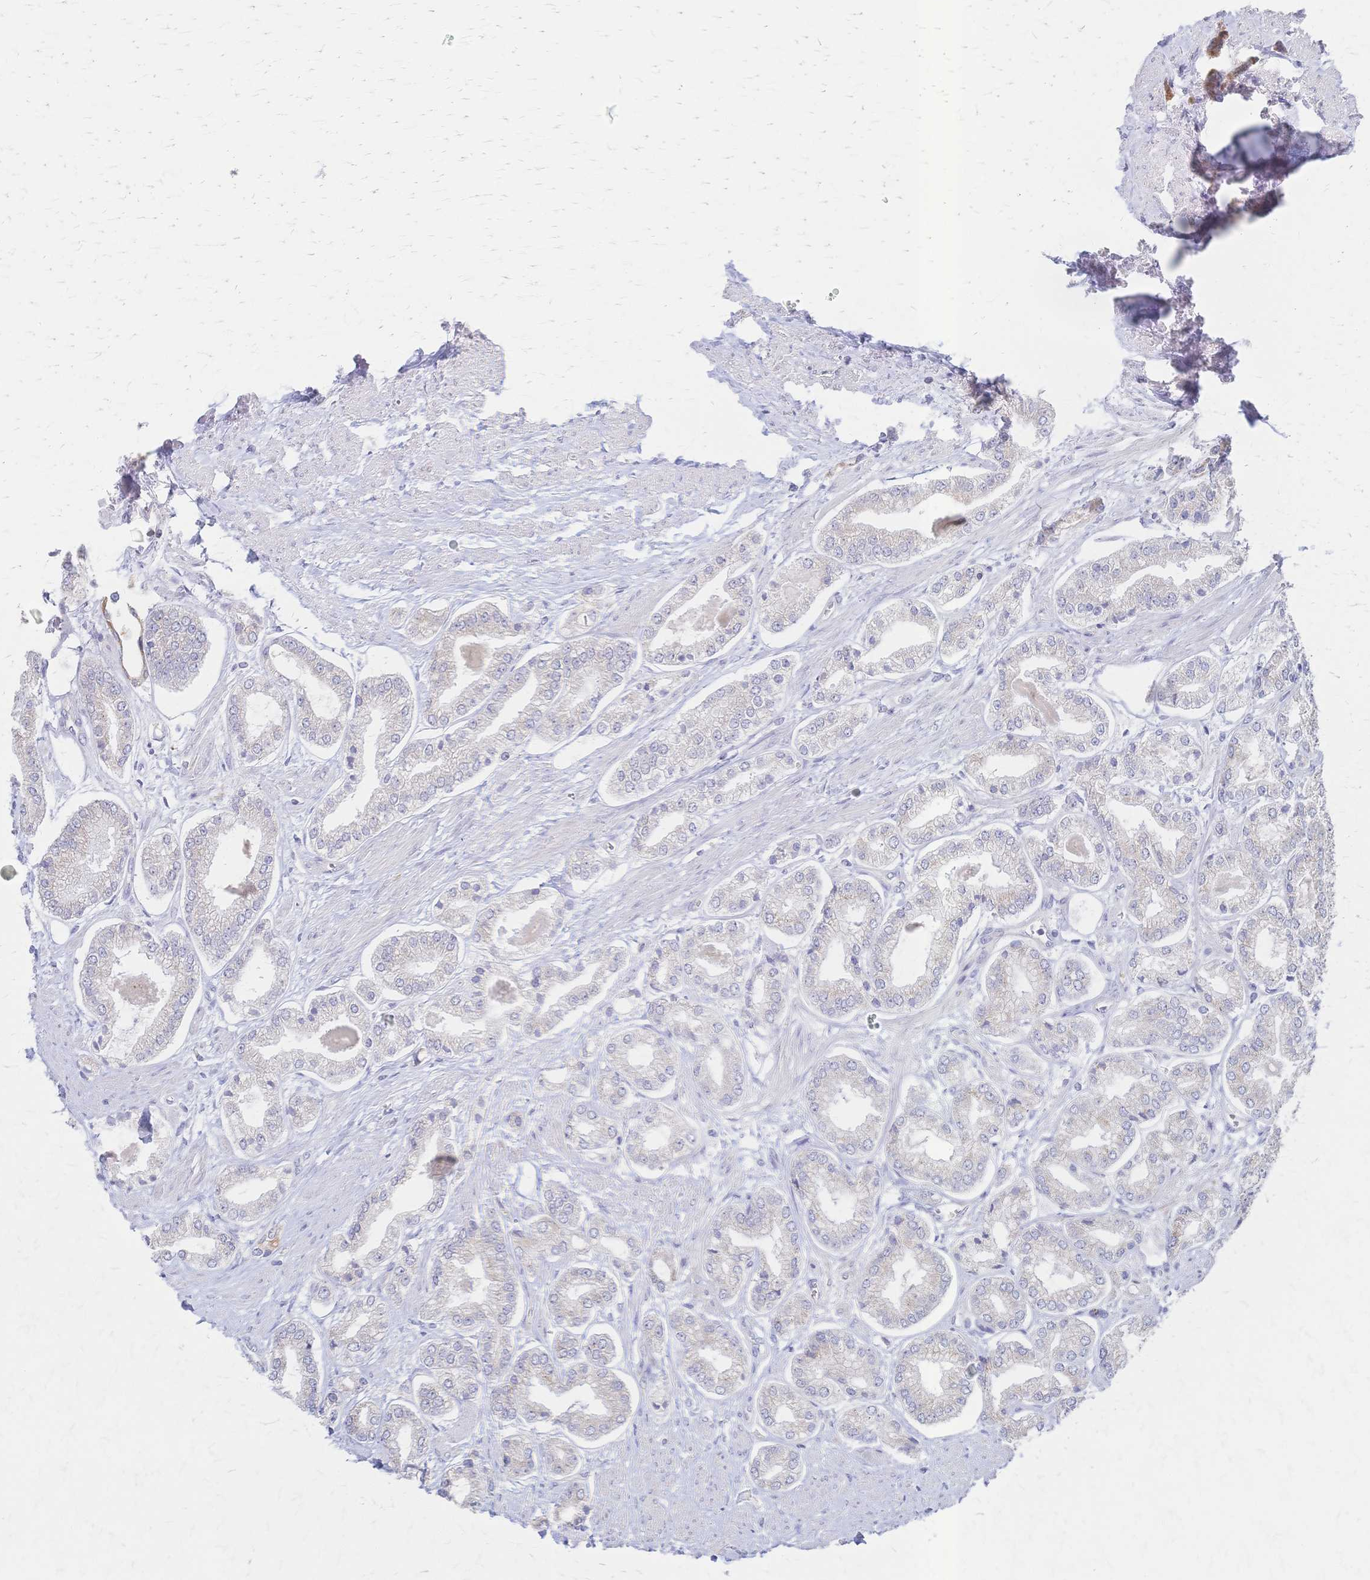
{"staining": {"intensity": "weak", "quantity": "<25%", "location": "cytoplasmic/membranous"}, "tissue": "prostate cancer", "cell_type": "Tumor cells", "image_type": "cancer", "snomed": [{"axis": "morphology", "description": "Adenocarcinoma, Low grade"}, {"axis": "topography", "description": "Prostate"}], "caption": "High power microscopy micrograph of an immunohistochemistry (IHC) photomicrograph of prostate cancer (adenocarcinoma (low-grade)), revealing no significant staining in tumor cells.", "gene": "CYB5A", "patient": {"sex": "male", "age": 69}}